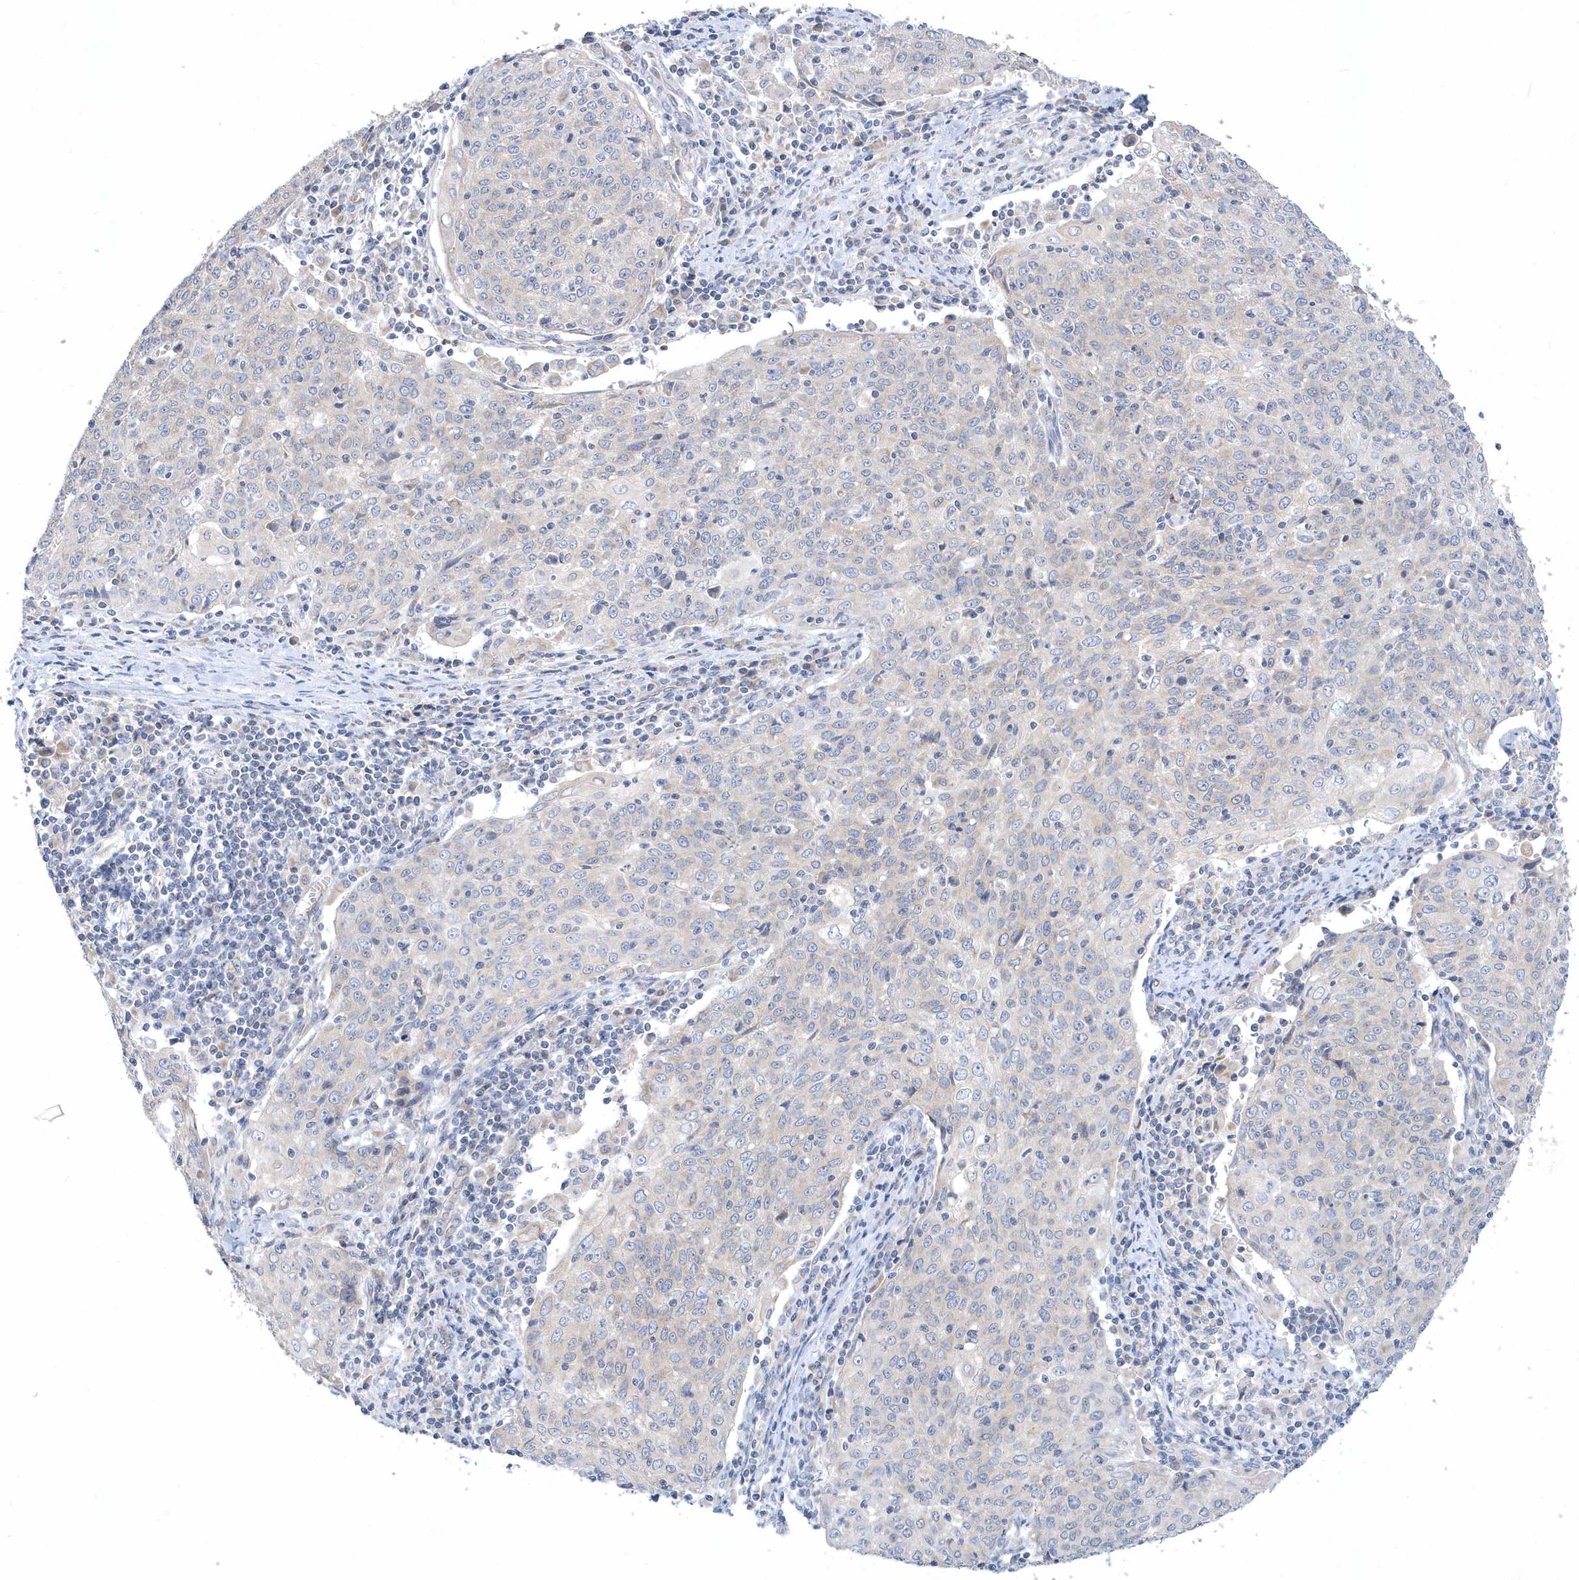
{"staining": {"intensity": "negative", "quantity": "none", "location": "none"}, "tissue": "cervical cancer", "cell_type": "Tumor cells", "image_type": "cancer", "snomed": [{"axis": "morphology", "description": "Squamous cell carcinoma, NOS"}, {"axis": "topography", "description": "Cervix"}], "caption": "Immunohistochemistry (IHC) histopathology image of human cervical squamous cell carcinoma stained for a protein (brown), which displays no expression in tumor cells.", "gene": "DGAT1", "patient": {"sex": "female", "age": 48}}